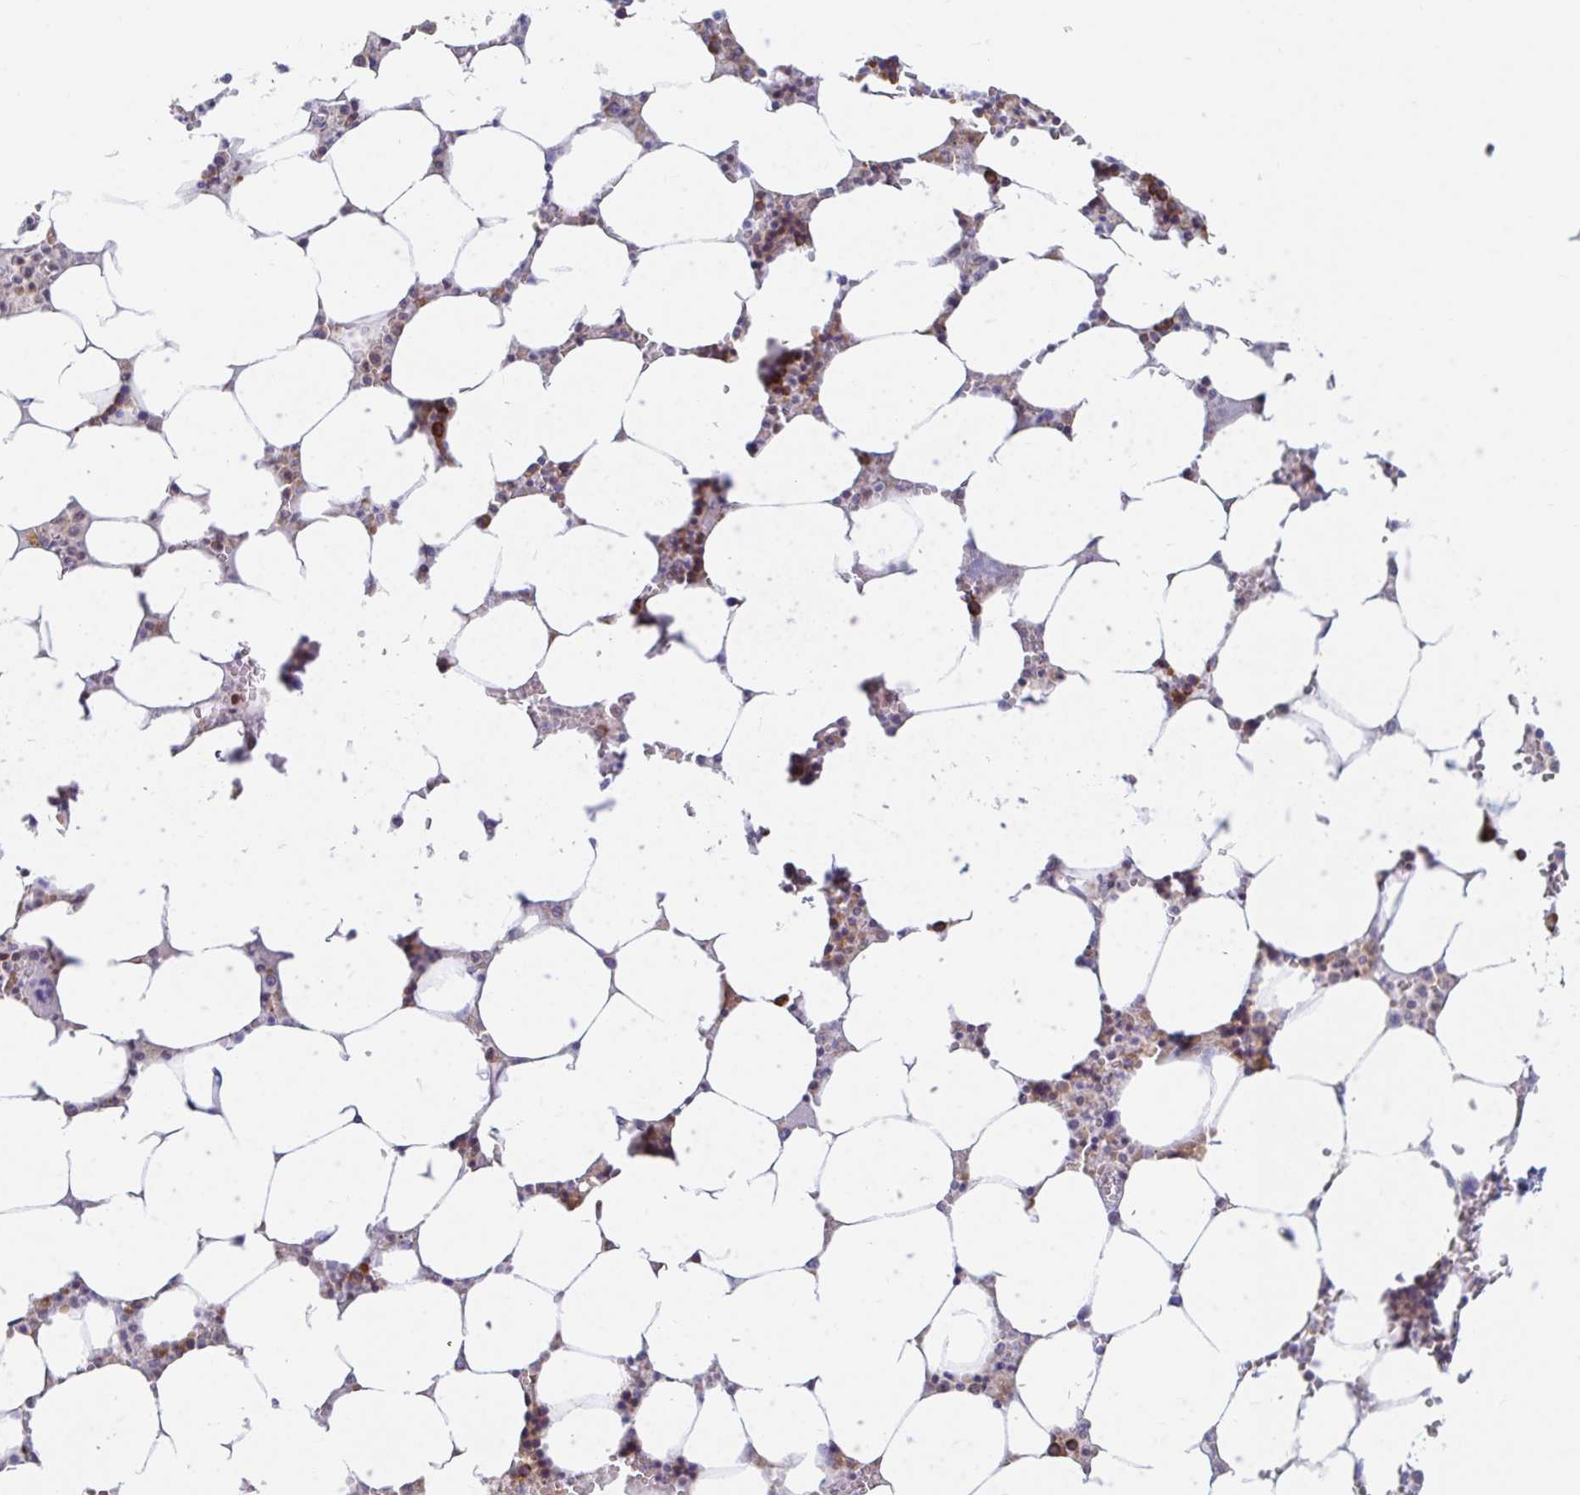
{"staining": {"intensity": "moderate", "quantity": "<25%", "location": "cytoplasmic/membranous"}, "tissue": "bone marrow", "cell_type": "Hematopoietic cells", "image_type": "normal", "snomed": [{"axis": "morphology", "description": "Normal tissue, NOS"}, {"axis": "topography", "description": "Bone marrow"}], "caption": "Immunohistochemistry (IHC) staining of benign bone marrow, which displays low levels of moderate cytoplasmic/membranous staining in approximately <25% of hematopoietic cells indicating moderate cytoplasmic/membranous protein staining. The staining was performed using DAB (3,3'-diaminobenzidine) (brown) for protein detection and nuclei were counterstained in hematoxylin (blue).", "gene": "LARP1", "patient": {"sex": "male", "age": 64}}